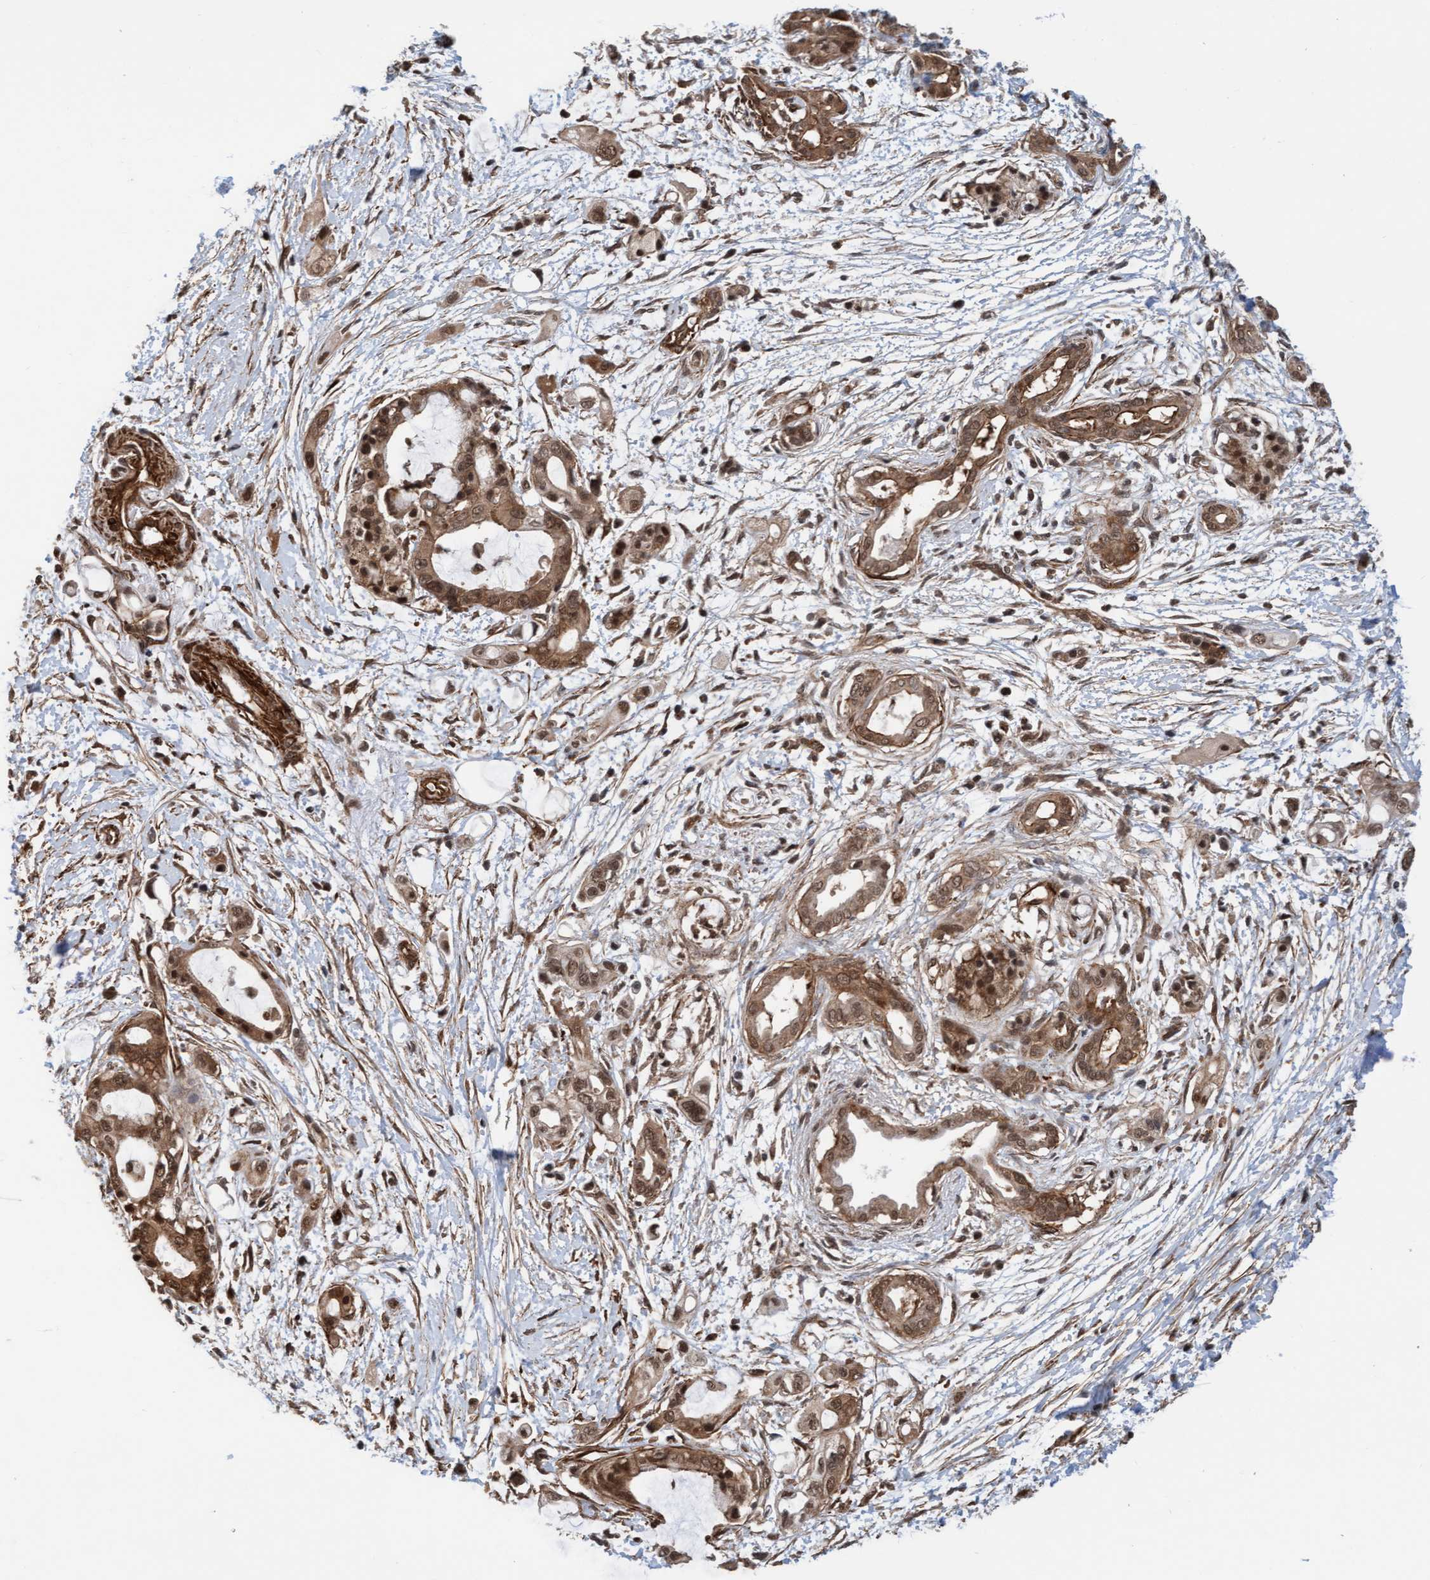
{"staining": {"intensity": "moderate", "quantity": "25%-75%", "location": "cytoplasmic/membranous,nuclear"}, "tissue": "pancreatic cancer", "cell_type": "Tumor cells", "image_type": "cancer", "snomed": [{"axis": "morphology", "description": "Adenocarcinoma, NOS"}, {"axis": "topography", "description": "Pancreas"}], "caption": "There is medium levels of moderate cytoplasmic/membranous and nuclear staining in tumor cells of pancreatic cancer (adenocarcinoma), as demonstrated by immunohistochemical staining (brown color).", "gene": "STXBP4", "patient": {"sex": "male", "age": 59}}